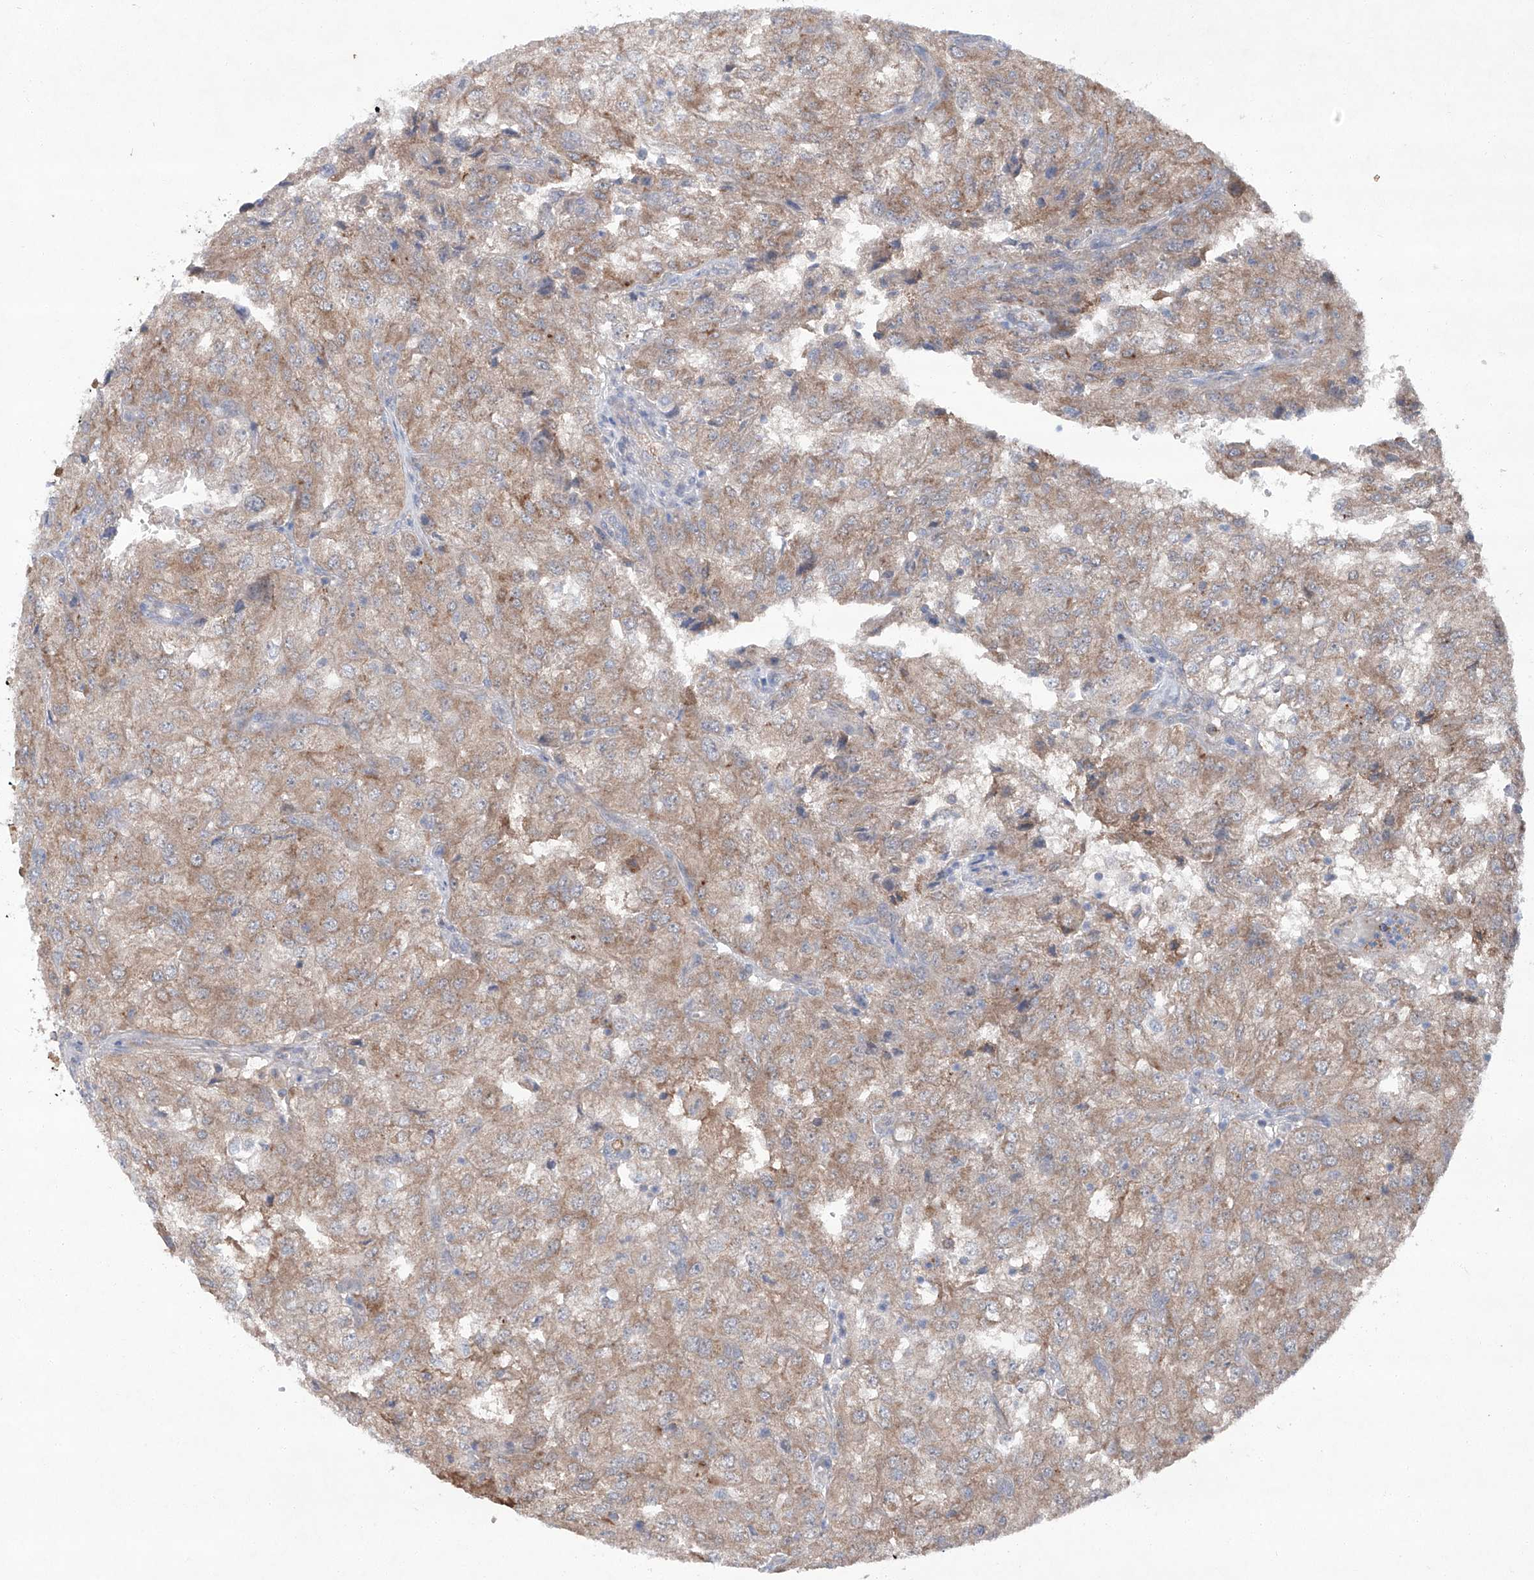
{"staining": {"intensity": "weak", "quantity": ">75%", "location": "cytoplasmic/membranous"}, "tissue": "renal cancer", "cell_type": "Tumor cells", "image_type": "cancer", "snomed": [{"axis": "morphology", "description": "Adenocarcinoma, NOS"}, {"axis": "topography", "description": "Kidney"}], "caption": "The image reveals a brown stain indicating the presence of a protein in the cytoplasmic/membranous of tumor cells in renal cancer (adenocarcinoma).", "gene": "SIX4", "patient": {"sex": "female", "age": 54}}